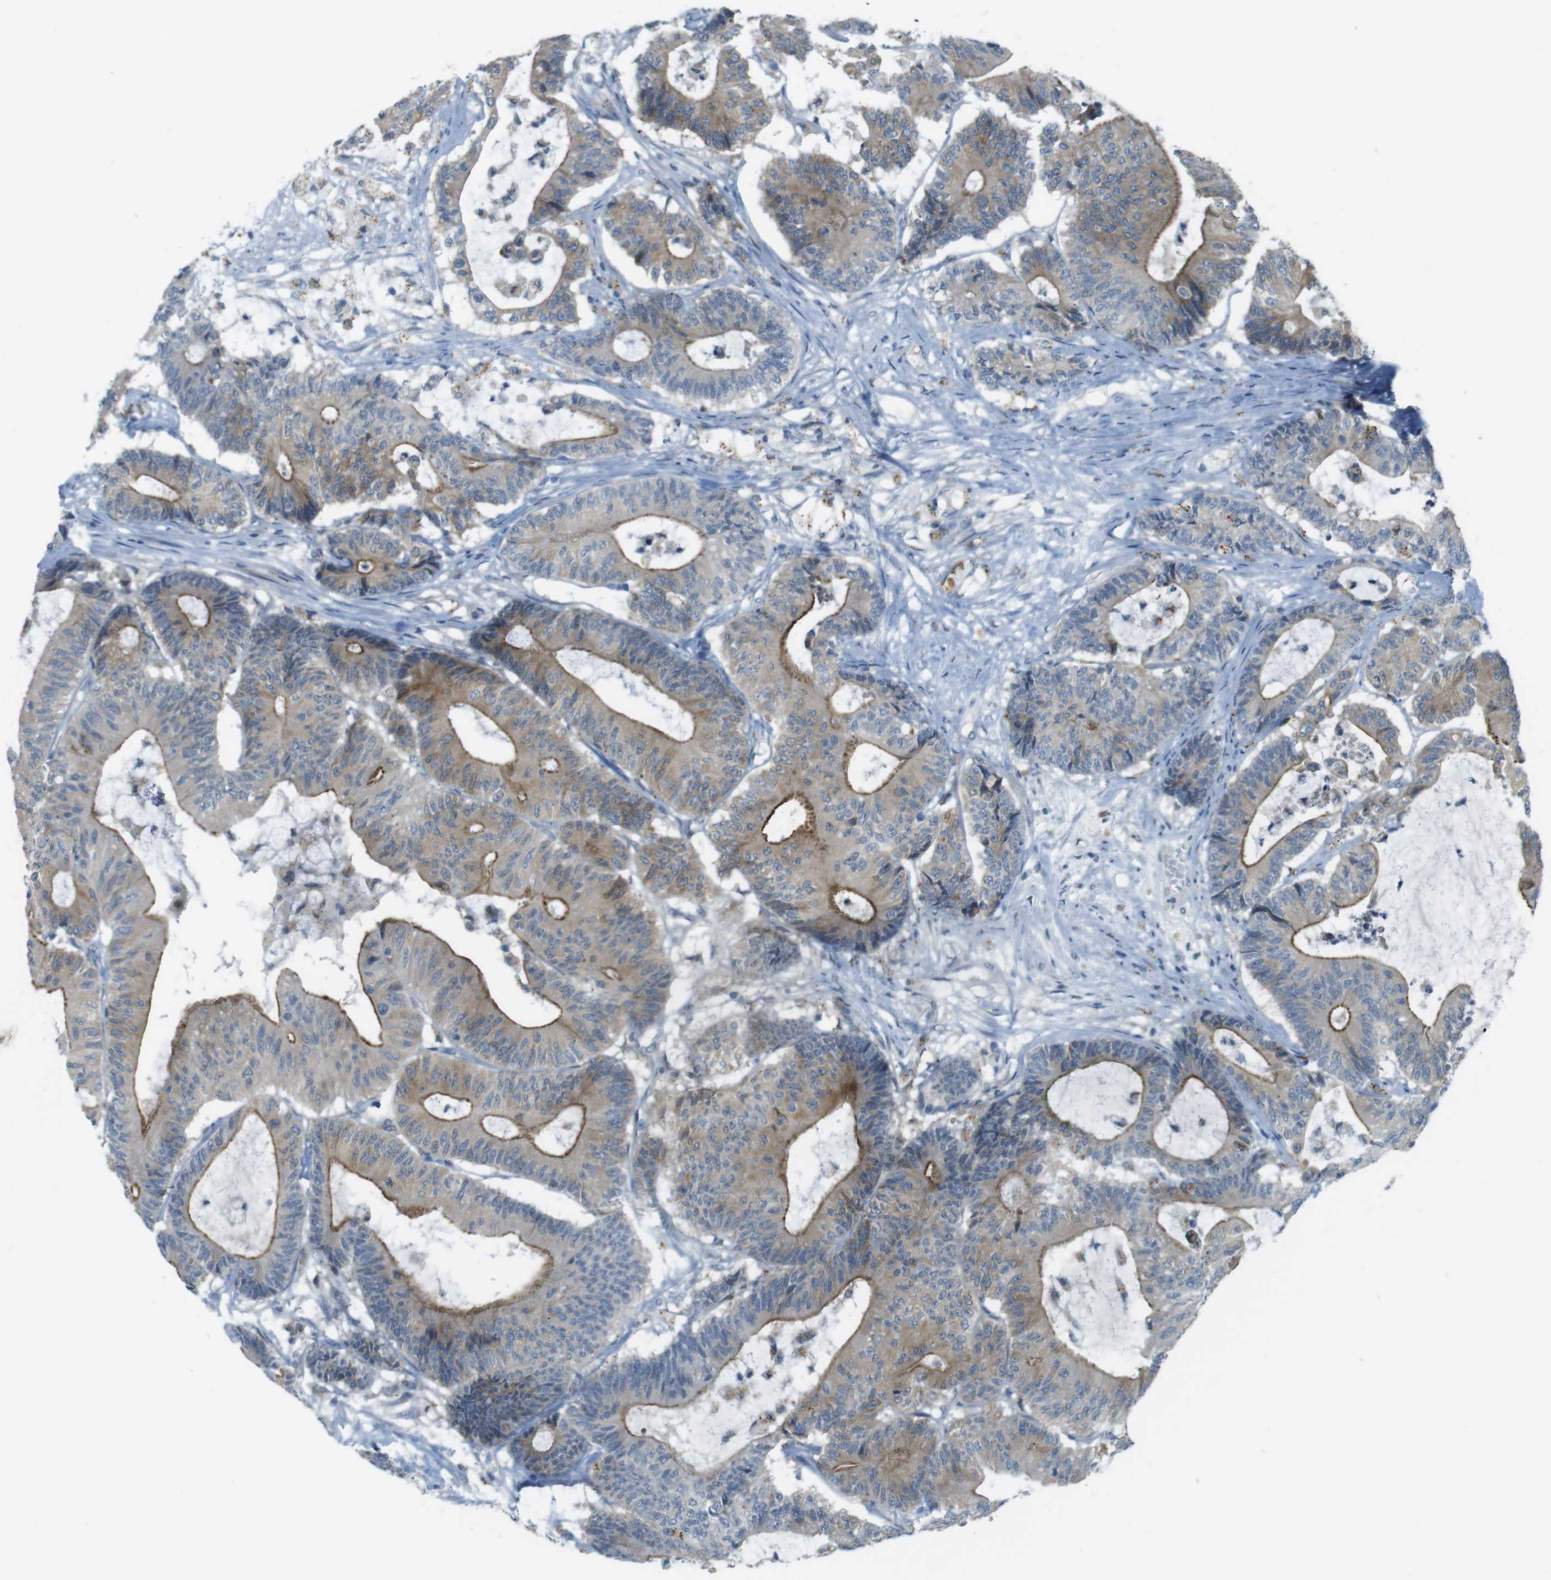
{"staining": {"intensity": "moderate", "quantity": ">75%", "location": "cytoplasmic/membranous"}, "tissue": "colorectal cancer", "cell_type": "Tumor cells", "image_type": "cancer", "snomed": [{"axis": "morphology", "description": "Adenocarcinoma, NOS"}, {"axis": "topography", "description": "Colon"}], "caption": "Brown immunohistochemical staining in colorectal cancer reveals moderate cytoplasmic/membranous positivity in approximately >75% of tumor cells.", "gene": "UGT8", "patient": {"sex": "female", "age": 84}}